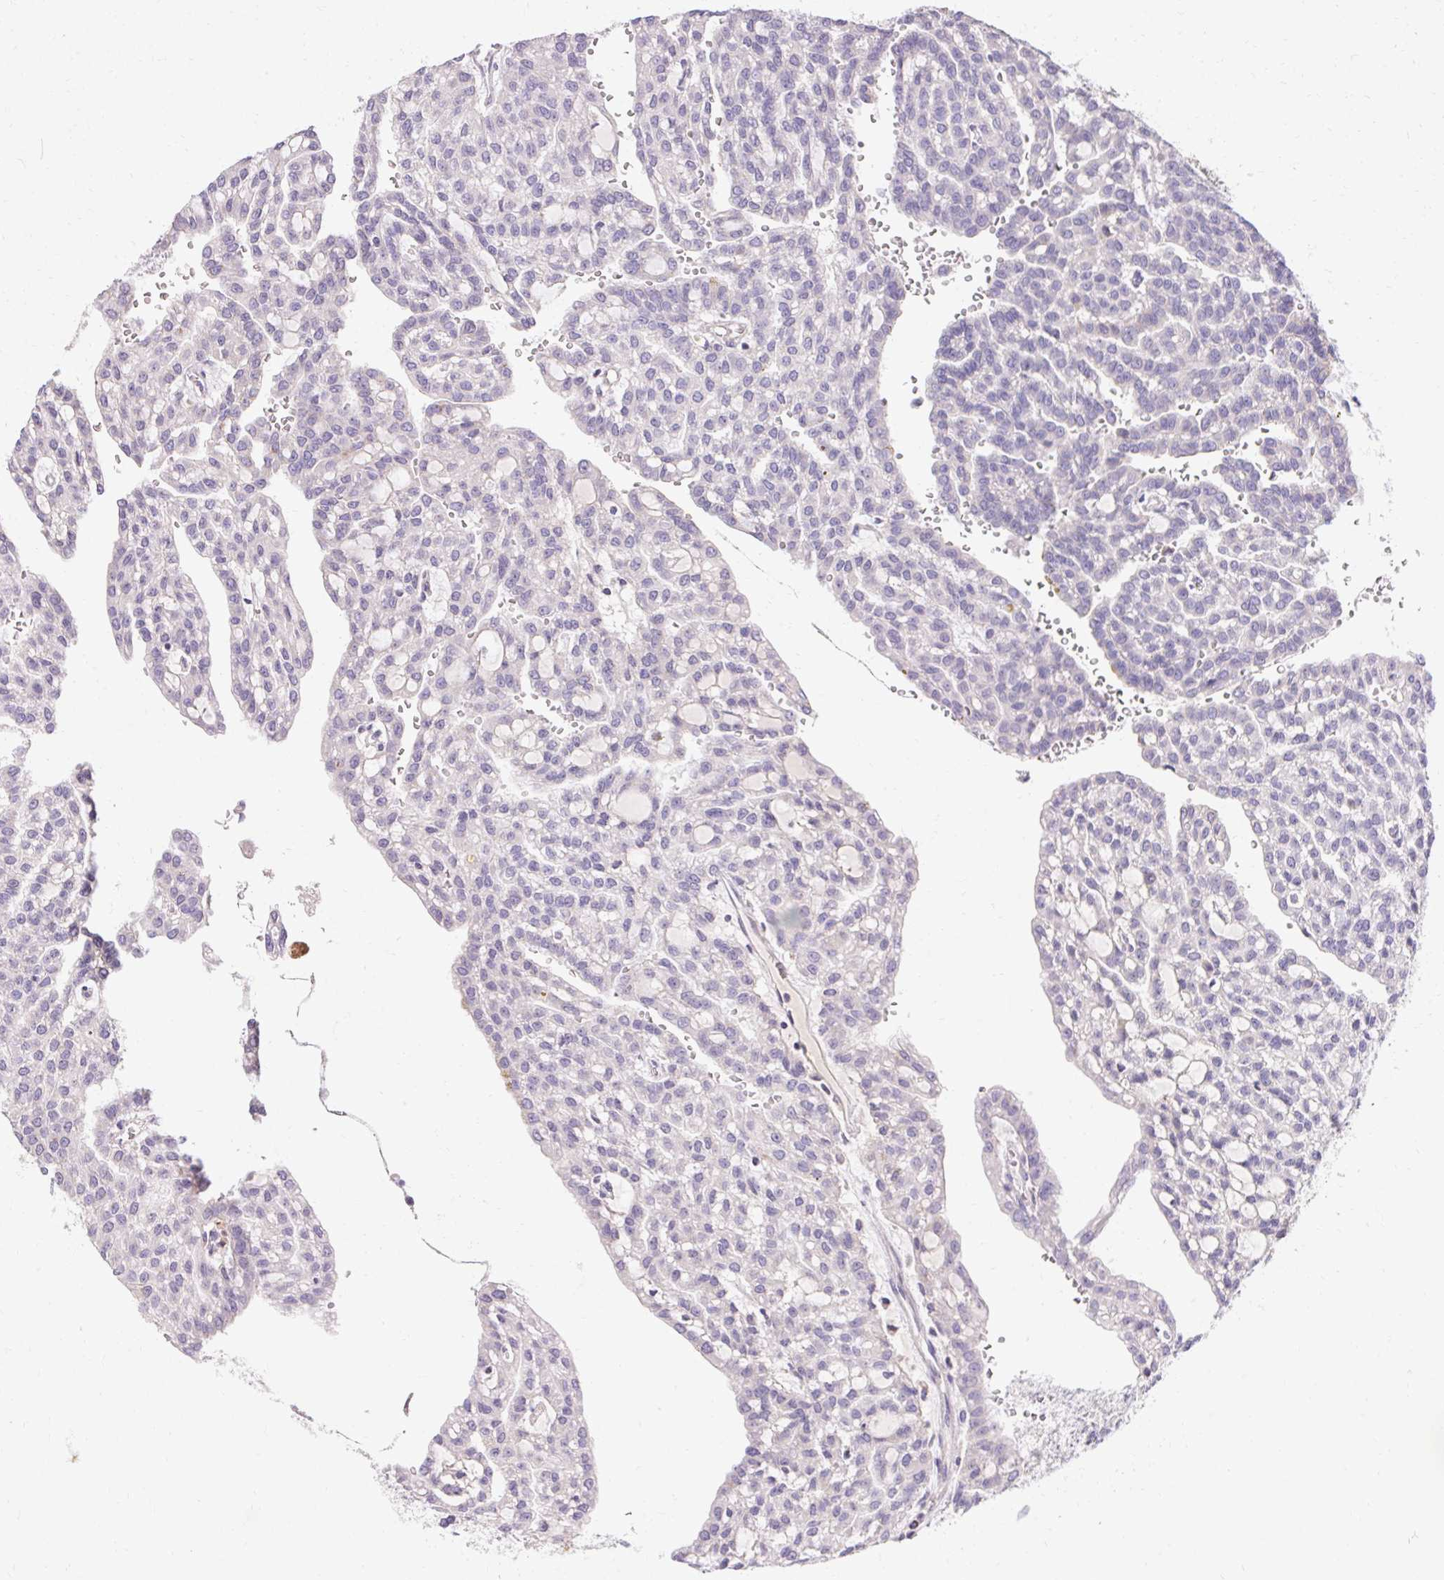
{"staining": {"intensity": "negative", "quantity": "none", "location": "none"}, "tissue": "renal cancer", "cell_type": "Tumor cells", "image_type": "cancer", "snomed": [{"axis": "morphology", "description": "Adenocarcinoma, NOS"}, {"axis": "topography", "description": "Kidney"}], "caption": "There is no significant staining in tumor cells of renal cancer (adenocarcinoma). (DAB (3,3'-diaminobenzidine) IHC visualized using brightfield microscopy, high magnification).", "gene": "TRIP13", "patient": {"sex": "male", "age": 63}}